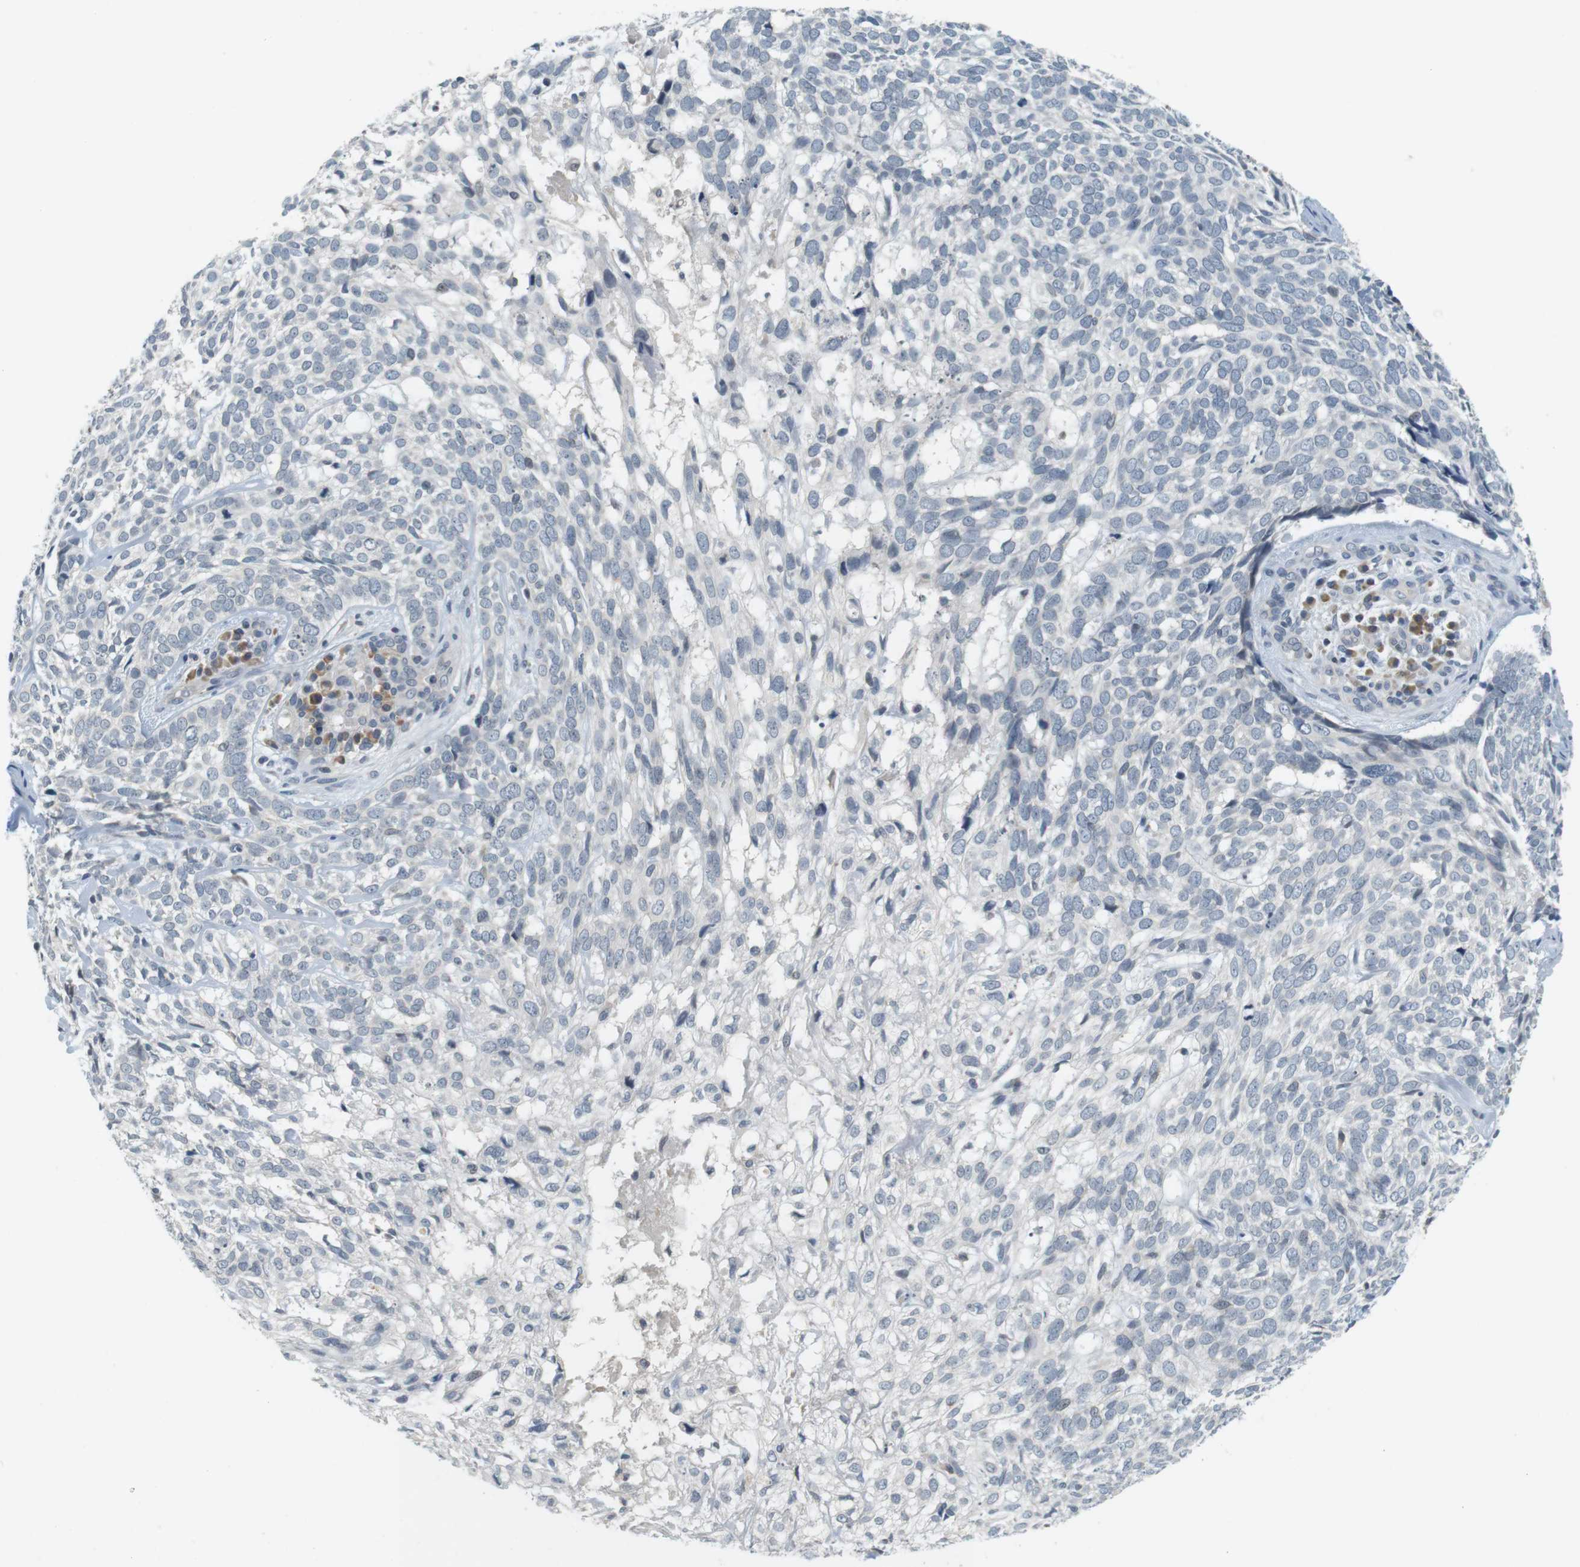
{"staining": {"intensity": "negative", "quantity": "none", "location": "none"}, "tissue": "skin cancer", "cell_type": "Tumor cells", "image_type": "cancer", "snomed": [{"axis": "morphology", "description": "Basal cell carcinoma"}, {"axis": "topography", "description": "Skin"}], "caption": "A photomicrograph of skin cancer stained for a protein exhibits no brown staining in tumor cells.", "gene": "WNT7A", "patient": {"sex": "male", "age": 72}}